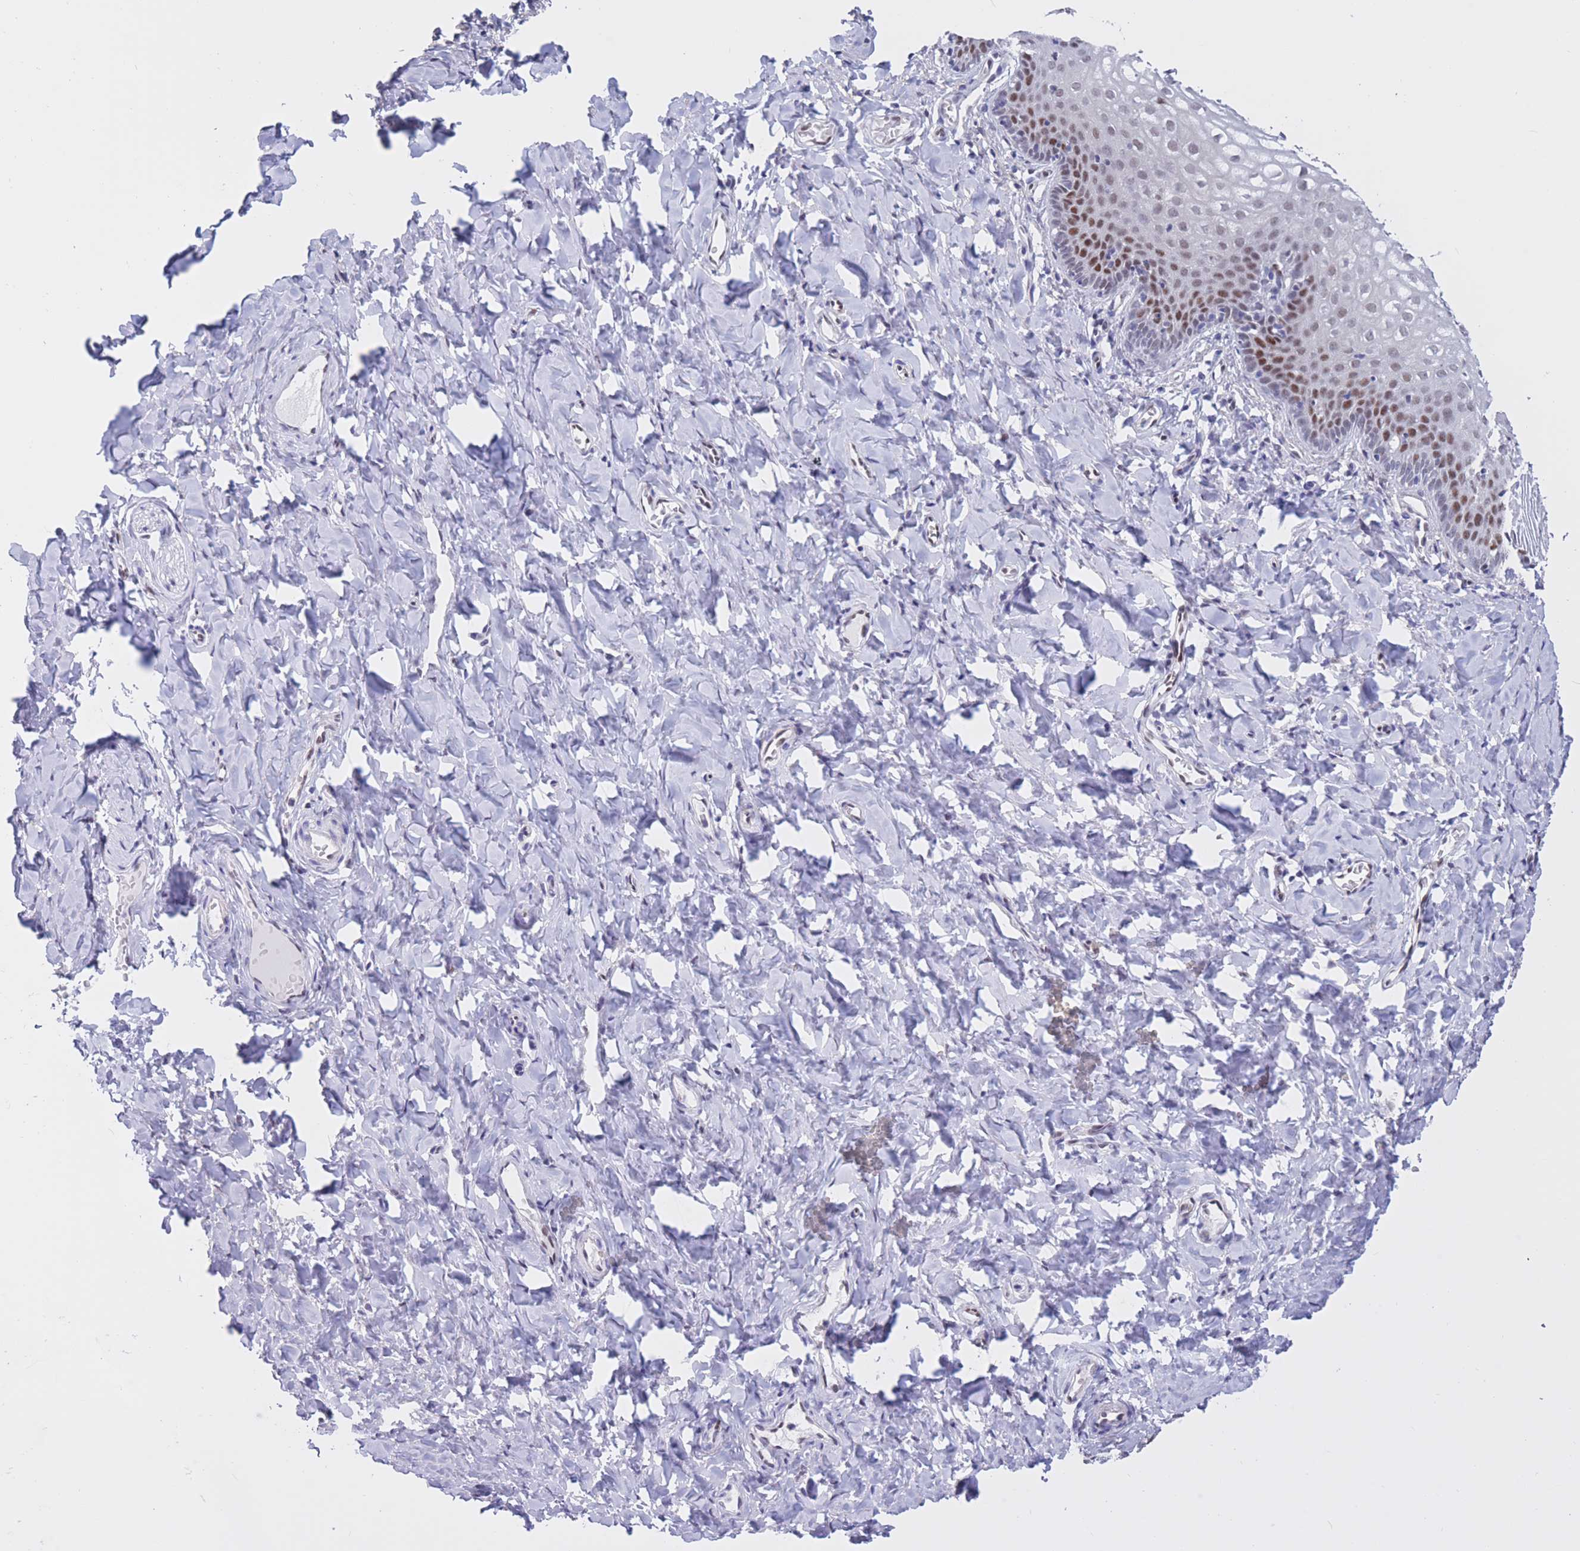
{"staining": {"intensity": "moderate", "quantity": "25%-75%", "location": "nuclear"}, "tissue": "vagina", "cell_type": "Squamous epithelial cells", "image_type": "normal", "snomed": [{"axis": "morphology", "description": "Normal tissue, NOS"}, {"axis": "topography", "description": "Vagina"}], "caption": "IHC (DAB (3,3'-diaminobenzidine)) staining of normal human vagina exhibits moderate nuclear protein staining in about 25%-75% of squamous epithelial cells.", "gene": "NASP", "patient": {"sex": "female", "age": 60}}